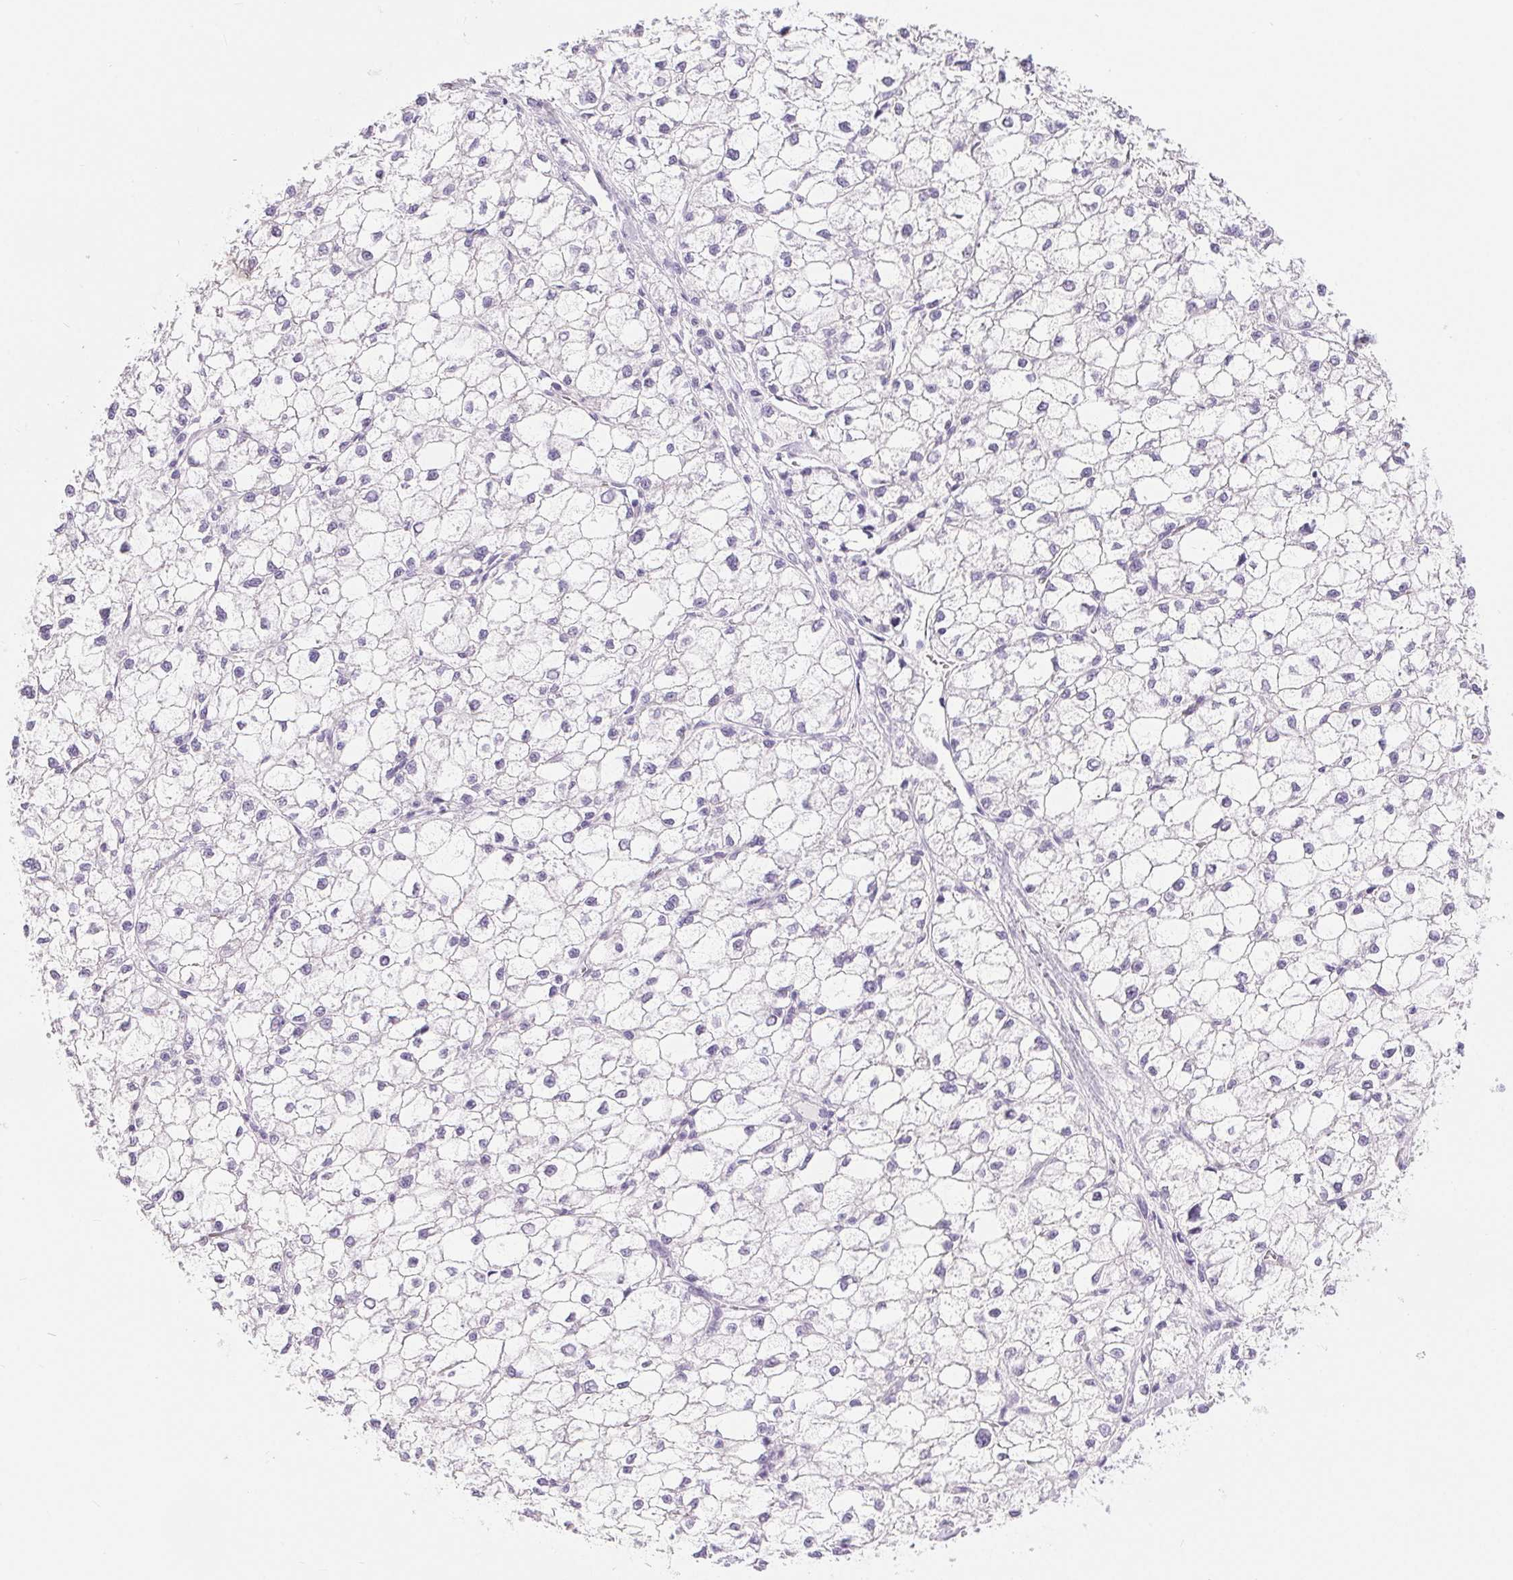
{"staining": {"intensity": "negative", "quantity": "none", "location": "none"}, "tissue": "liver cancer", "cell_type": "Tumor cells", "image_type": "cancer", "snomed": [{"axis": "morphology", "description": "Carcinoma, Hepatocellular, NOS"}, {"axis": "topography", "description": "Liver"}], "caption": "There is no significant expression in tumor cells of liver hepatocellular carcinoma. (Brightfield microscopy of DAB (3,3'-diaminobenzidine) immunohistochemistry at high magnification).", "gene": "XDH", "patient": {"sex": "female", "age": 43}}